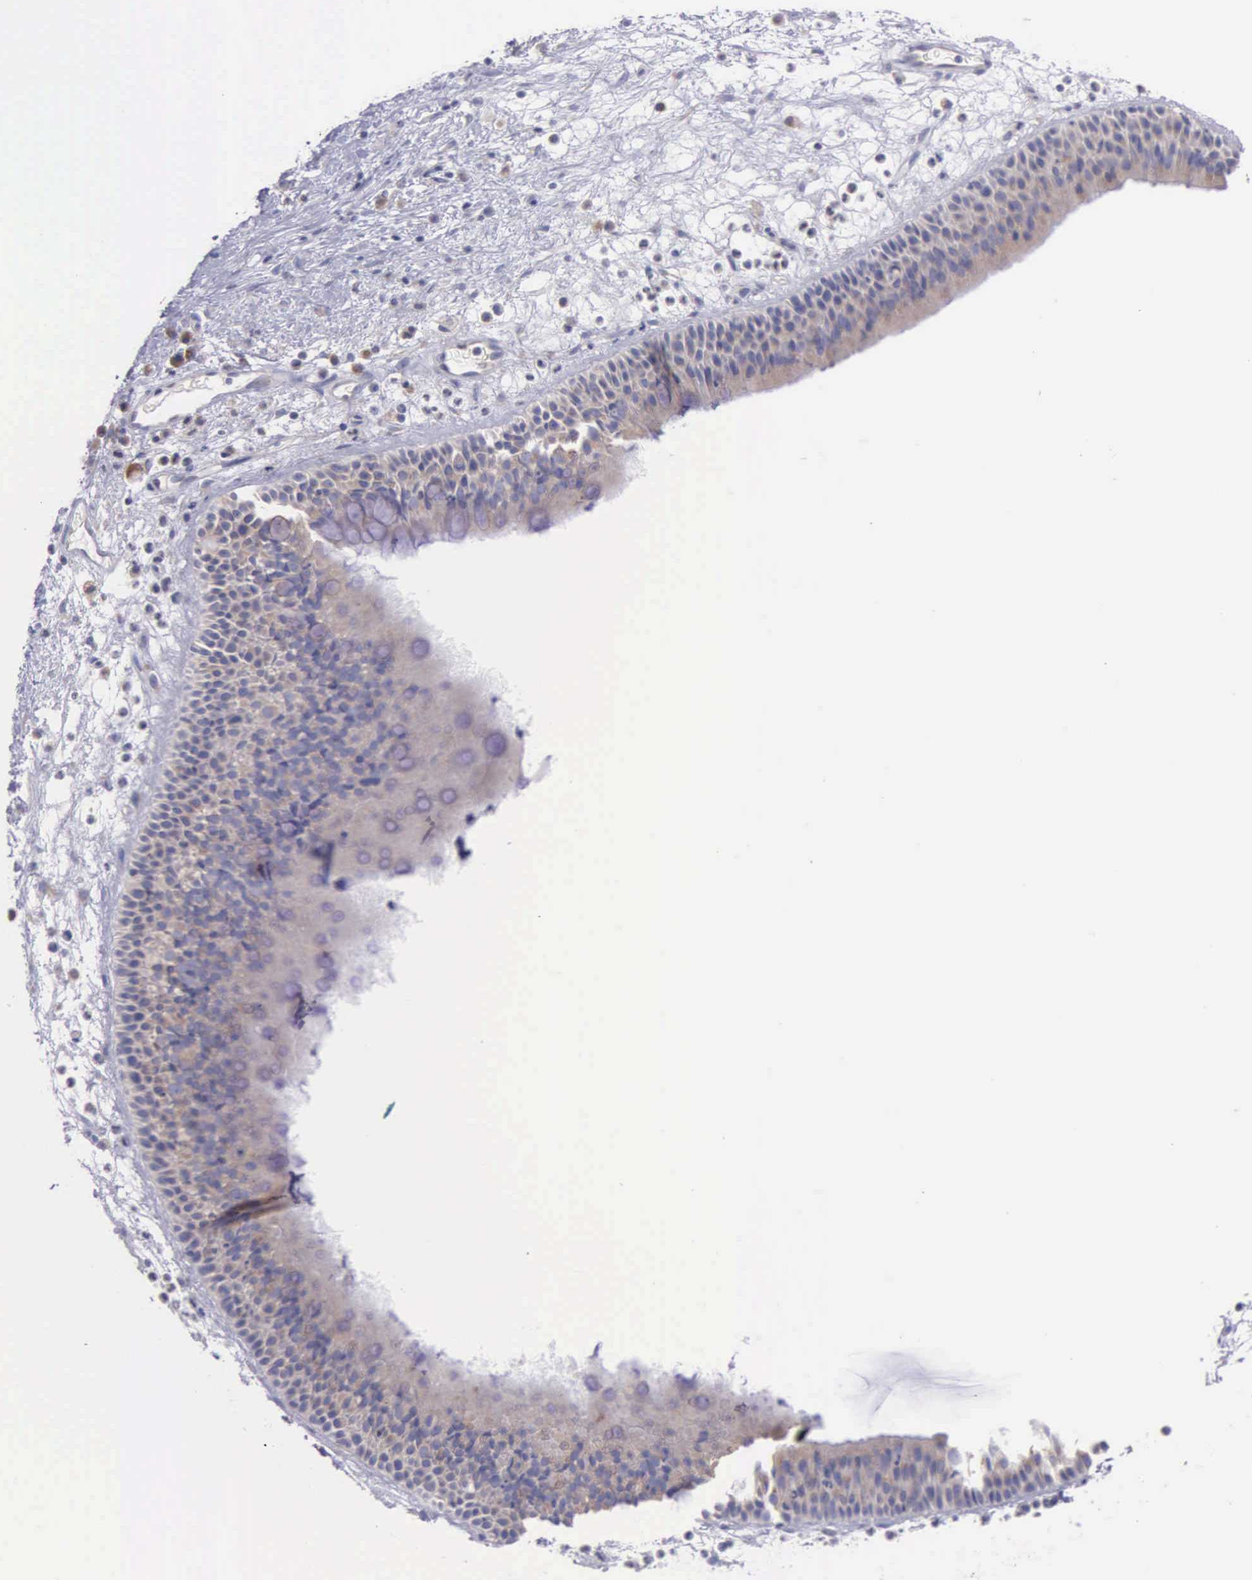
{"staining": {"intensity": "moderate", "quantity": ">75%", "location": "cytoplasmic/membranous"}, "tissue": "nasopharynx", "cell_type": "Respiratory epithelial cells", "image_type": "normal", "snomed": [{"axis": "morphology", "description": "Normal tissue, NOS"}, {"axis": "topography", "description": "Nasopharynx"}], "caption": "Nasopharynx was stained to show a protein in brown. There is medium levels of moderate cytoplasmic/membranous positivity in approximately >75% of respiratory epithelial cells. (DAB (3,3'-diaminobenzidine) = brown stain, brightfield microscopy at high magnification).", "gene": "CTAGE15", "patient": {"sex": "male", "age": 63}}